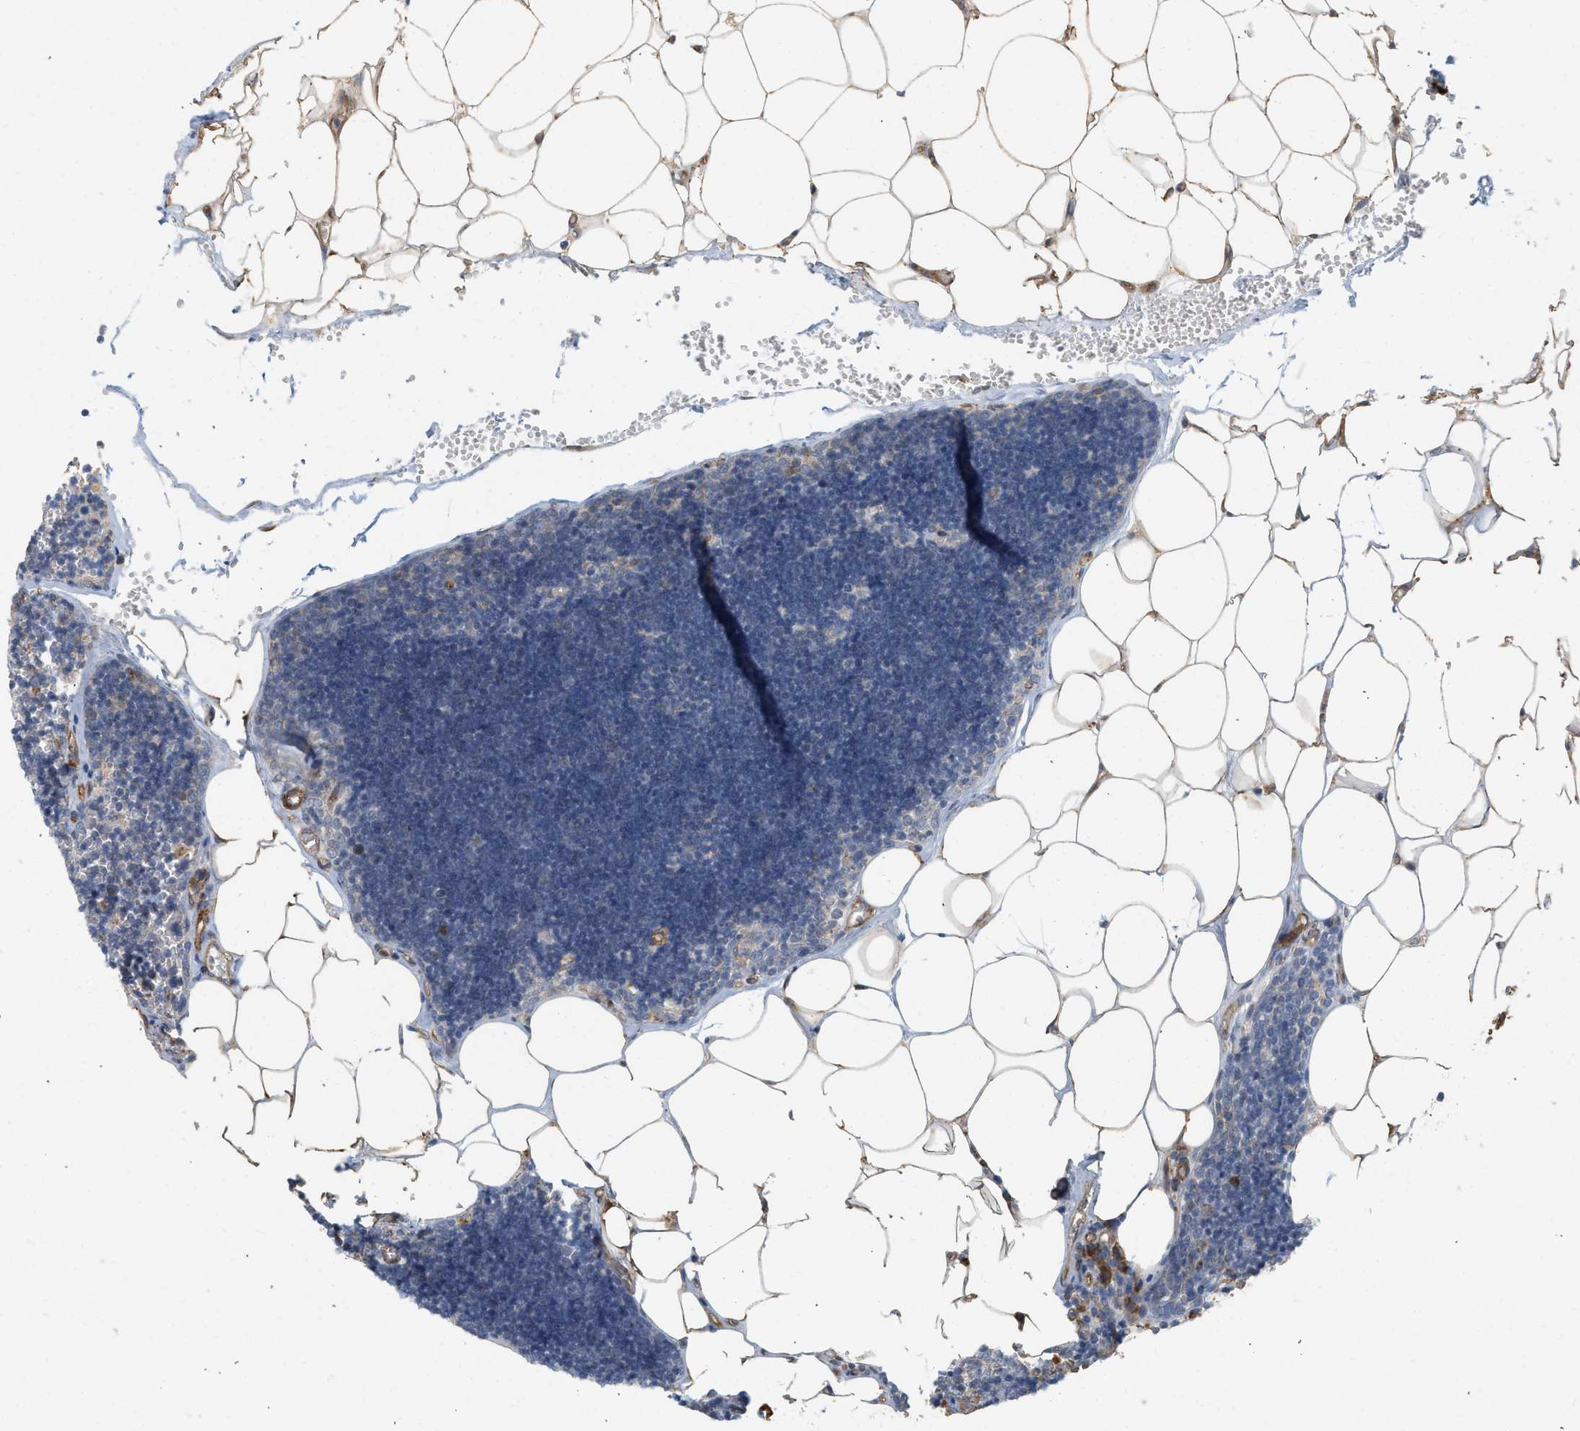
{"staining": {"intensity": "strong", "quantity": "<25%", "location": "cytoplasmic/membranous"}, "tissue": "lymph node", "cell_type": "Non-germinal center cells", "image_type": "normal", "snomed": [{"axis": "morphology", "description": "Normal tissue, NOS"}, {"axis": "topography", "description": "Lymph node"}], "caption": "Benign lymph node displays strong cytoplasmic/membranous positivity in approximately <25% of non-germinal center cells.", "gene": "SVOP", "patient": {"sex": "male", "age": 33}}